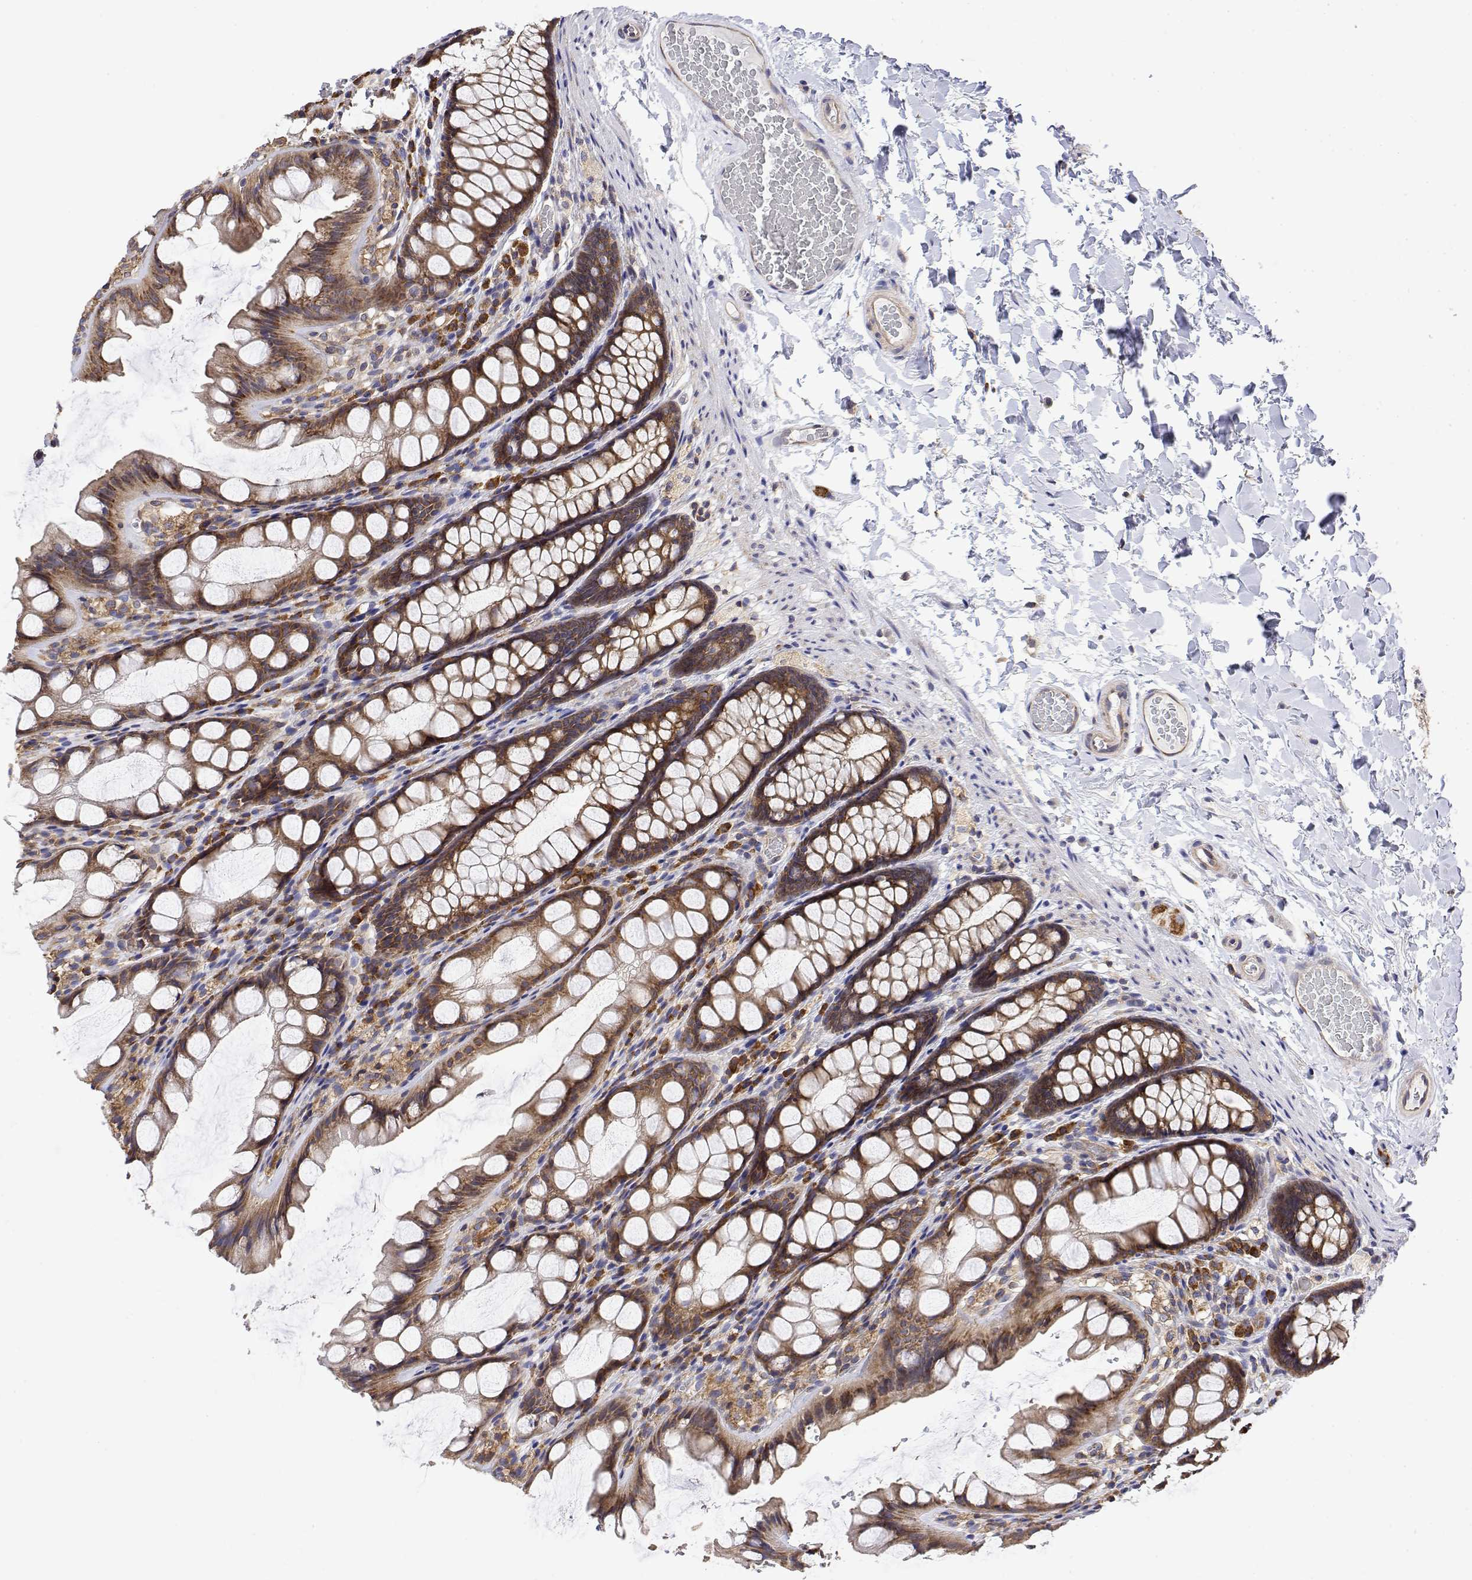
{"staining": {"intensity": "weak", "quantity": ">75%", "location": "cytoplasmic/membranous"}, "tissue": "colon", "cell_type": "Endothelial cells", "image_type": "normal", "snomed": [{"axis": "morphology", "description": "Normal tissue, NOS"}, {"axis": "topography", "description": "Colon"}], "caption": "Brown immunohistochemical staining in unremarkable human colon exhibits weak cytoplasmic/membranous positivity in about >75% of endothelial cells.", "gene": "EEF1G", "patient": {"sex": "male", "age": 47}}